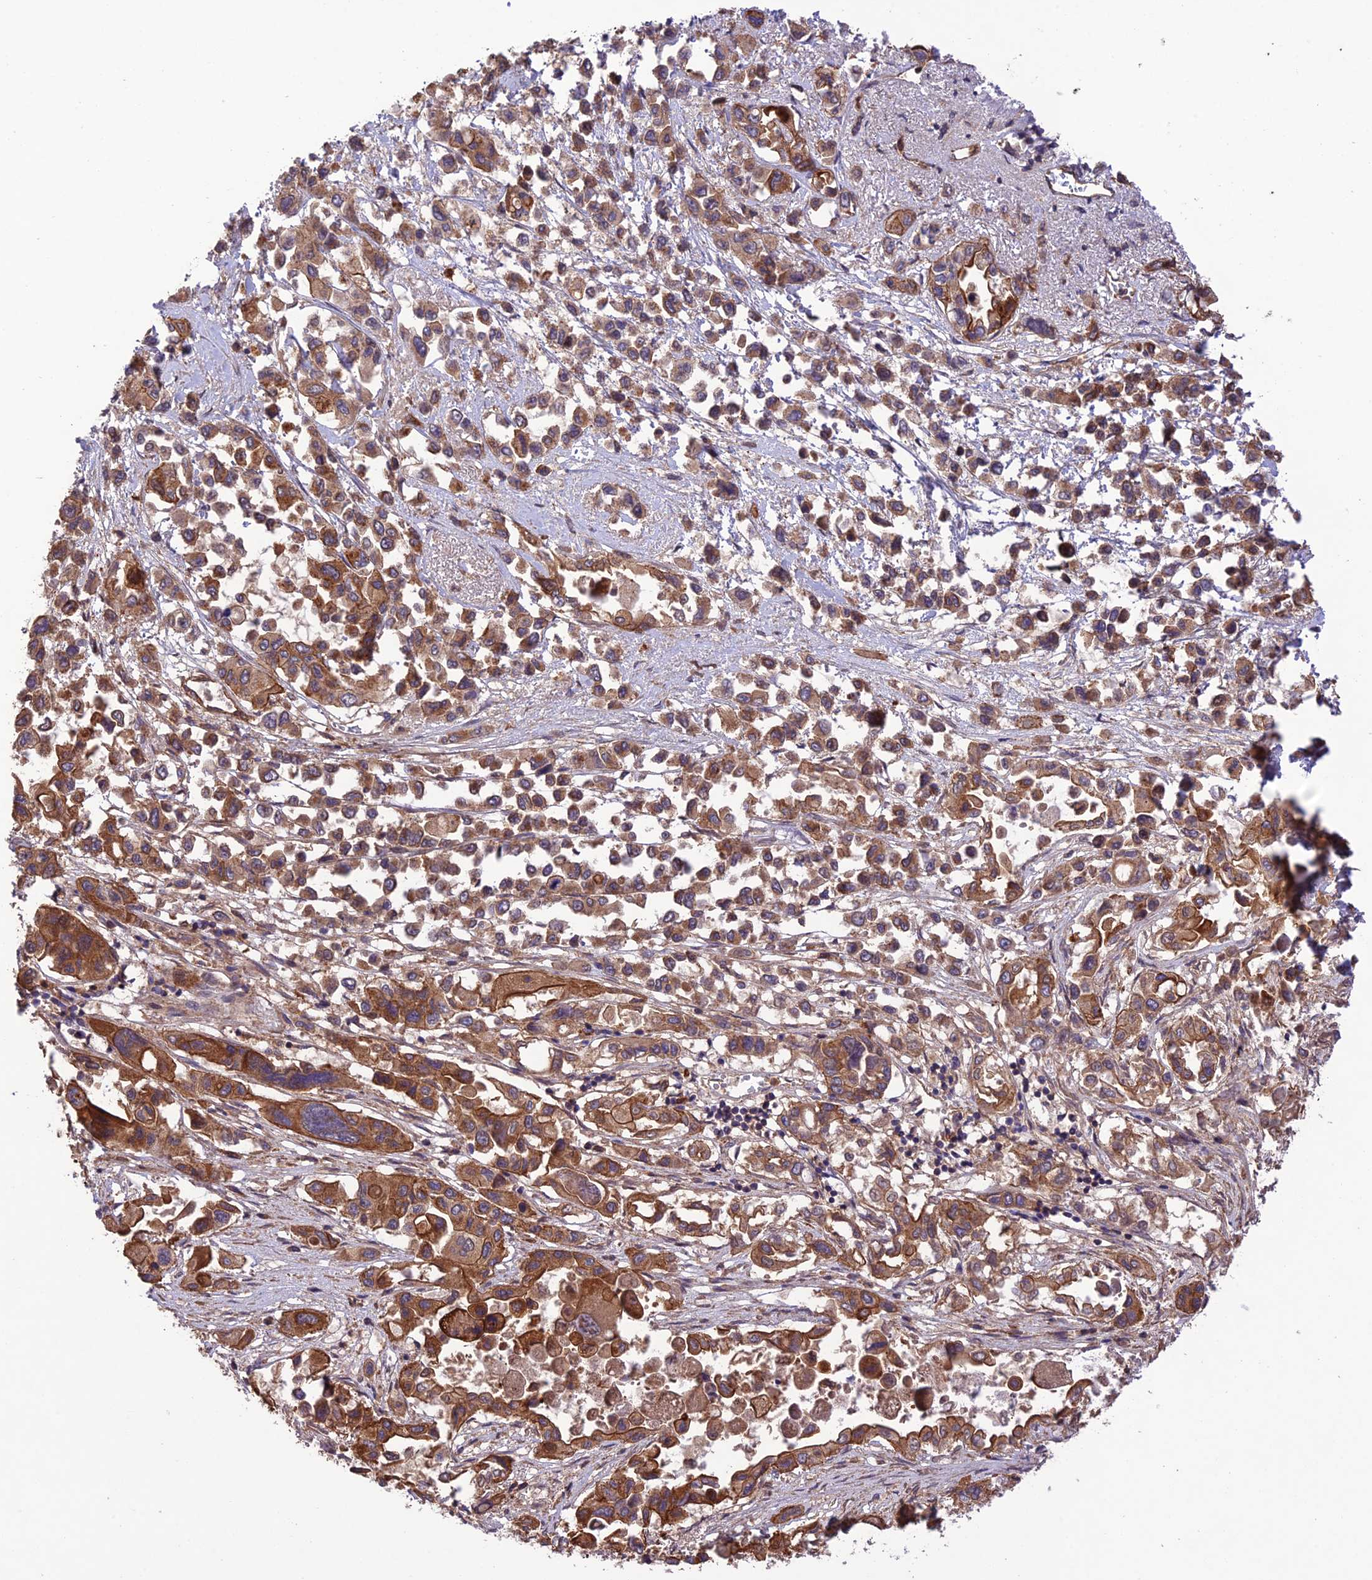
{"staining": {"intensity": "moderate", "quantity": ">75%", "location": "cytoplasmic/membranous"}, "tissue": "pancreatic cancer", "cell_type": "Tumor cells", "image_type": "cancer", "snomed": [{"axis": "morphology", "description": "Adenocarcinoma, NOS"}, {"axis": "topography", "description": "Pancreas"}], "caption": "About >75% of tumor cells in human pancreatic adenocarcinoma show moderate cytoplasmic/membranous protein positivity as visualized by brown immunohistochemical staining.", "gene": "FCHSD1", "patient": {"sex": "male", "age": 92}}